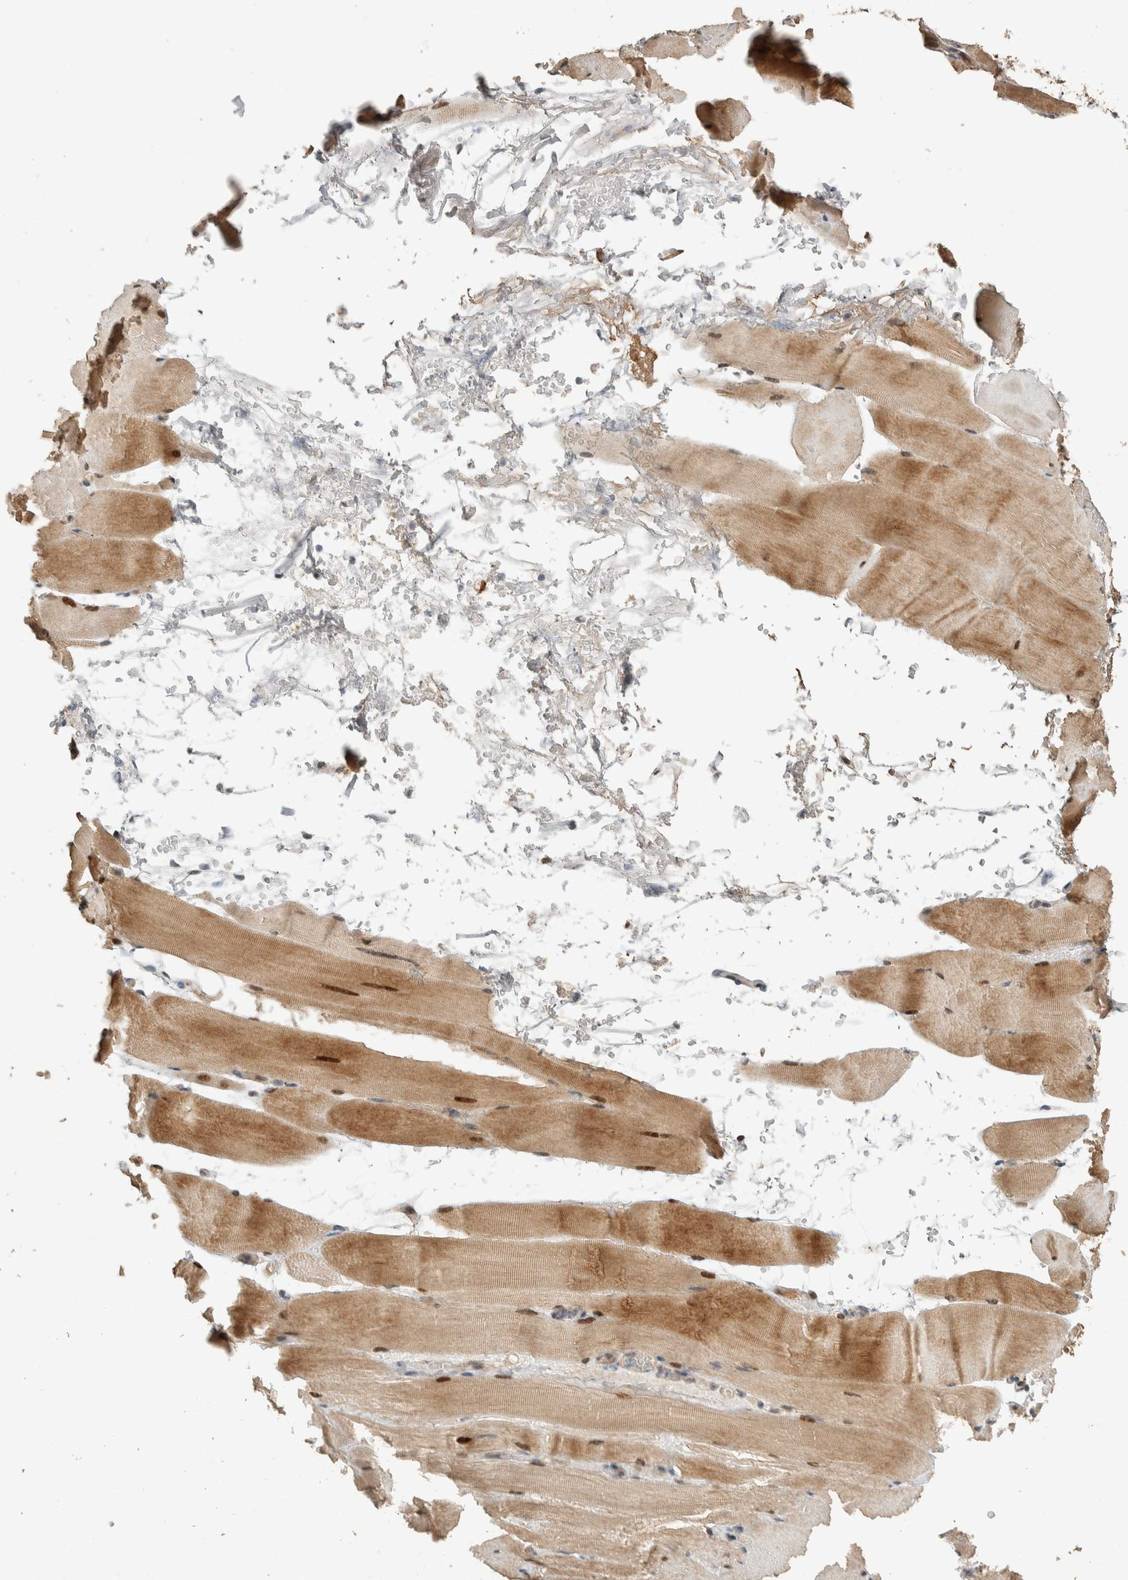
{"staining": {"intensity": "moderate", "quantity": "25%-75%", "location": "cytoplasmic/membranous,nuclear"}, "tissue": "skeletal muscle", "cell_type": "Myocytes", "image_type": "normal", "snomed": [{"axis": "morphology", "description": "Normal tissue, NOS"}, {"axis": "topography", "description": "Skeletal muscle"}, {"axis": "topography", "description": "Parathyroid gland"}], "caption": "Immunohistochemistry (DAB) staining of unremarkable human skeletal muscle reveals moderate cytoplasmic/membranous,nuclear protein positivity in approximately 25%-75% of myocytes.", "gene": "CYSRT1", "patient": {"sex": "female", "age": 37}}